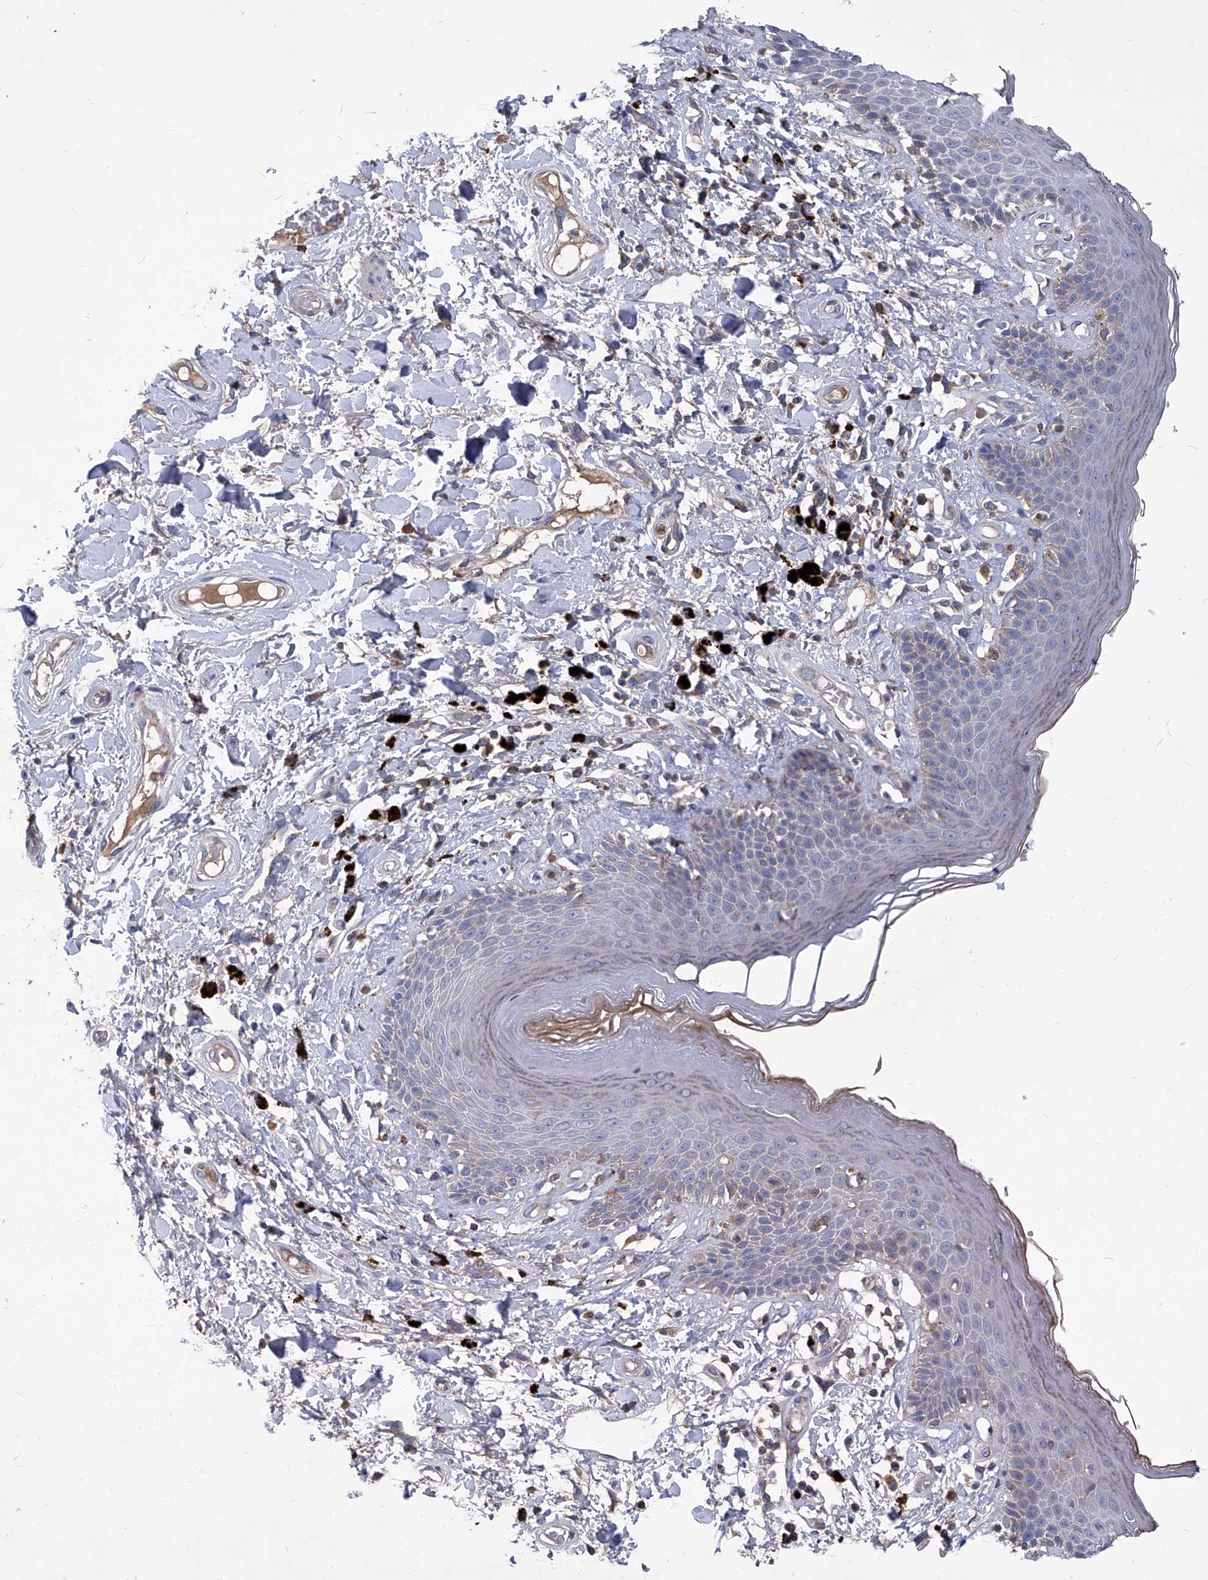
{"staining": {"intensity": "weak", "quantity": "<25%", "location": "cytoplasmic/membranous"}, "tissue": "skin", "cell_type": "Epidermal cells", "image_type": "normal", "snomed": [{"axis": "morphology", "description": "Normal tissue, NOS"}, {"axis": "topography", "description": "Anal"}], "caption": "This micrograph is of benign skin stained with IHC to label a protein in brown with the nuclei are counter-stained blue. There is no positivity in epidermal cells. Brightfield microscopy of immunohistochemistry stained with DAB (3,3'-diaminobenzidine) (brown) and hematoxylin (blue), captured at high magnification.", "gene": "EPHA8", "patient": {"sex": "female", "age": 78}}